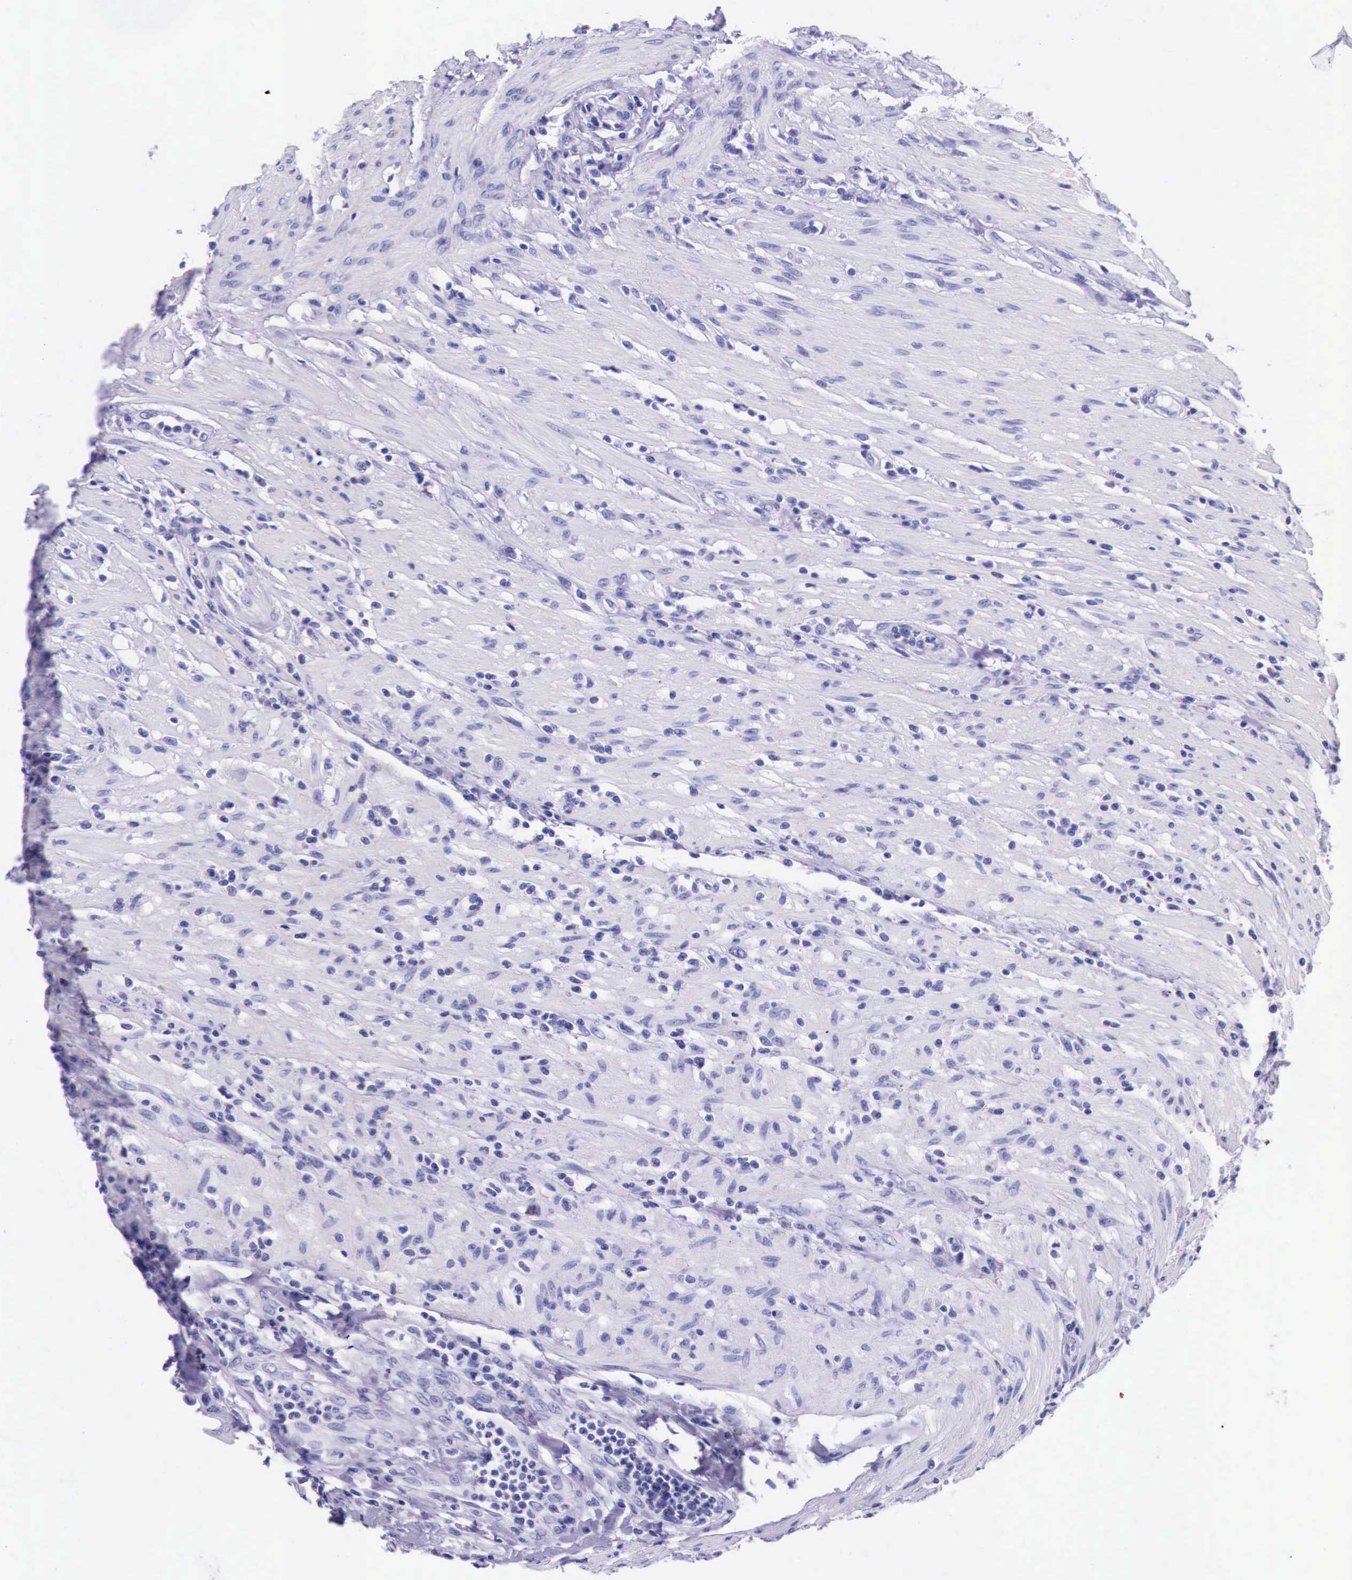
{"staining": {"intensity": "negative", "quantity": "none", "location": "none"}, "tissue": "colorectal cancer", "cell_type": "Tumor cells", "image_type": "cancer", "snomed": [{"axis": "morphology", "description": "Adenocarcinoma, NOS"}, {"axis": "topography", "description": "Colon"}], "caption": "Tumor cells are negative for brown protein staining in colorectal adenocarcinoma. Brightfield microscopy of IHC stained with DAB (brown) and hematoxylin (blue), captured at high magnification.", "gene": "ESR1", "patient": {"sex": "female", "age": 70}}